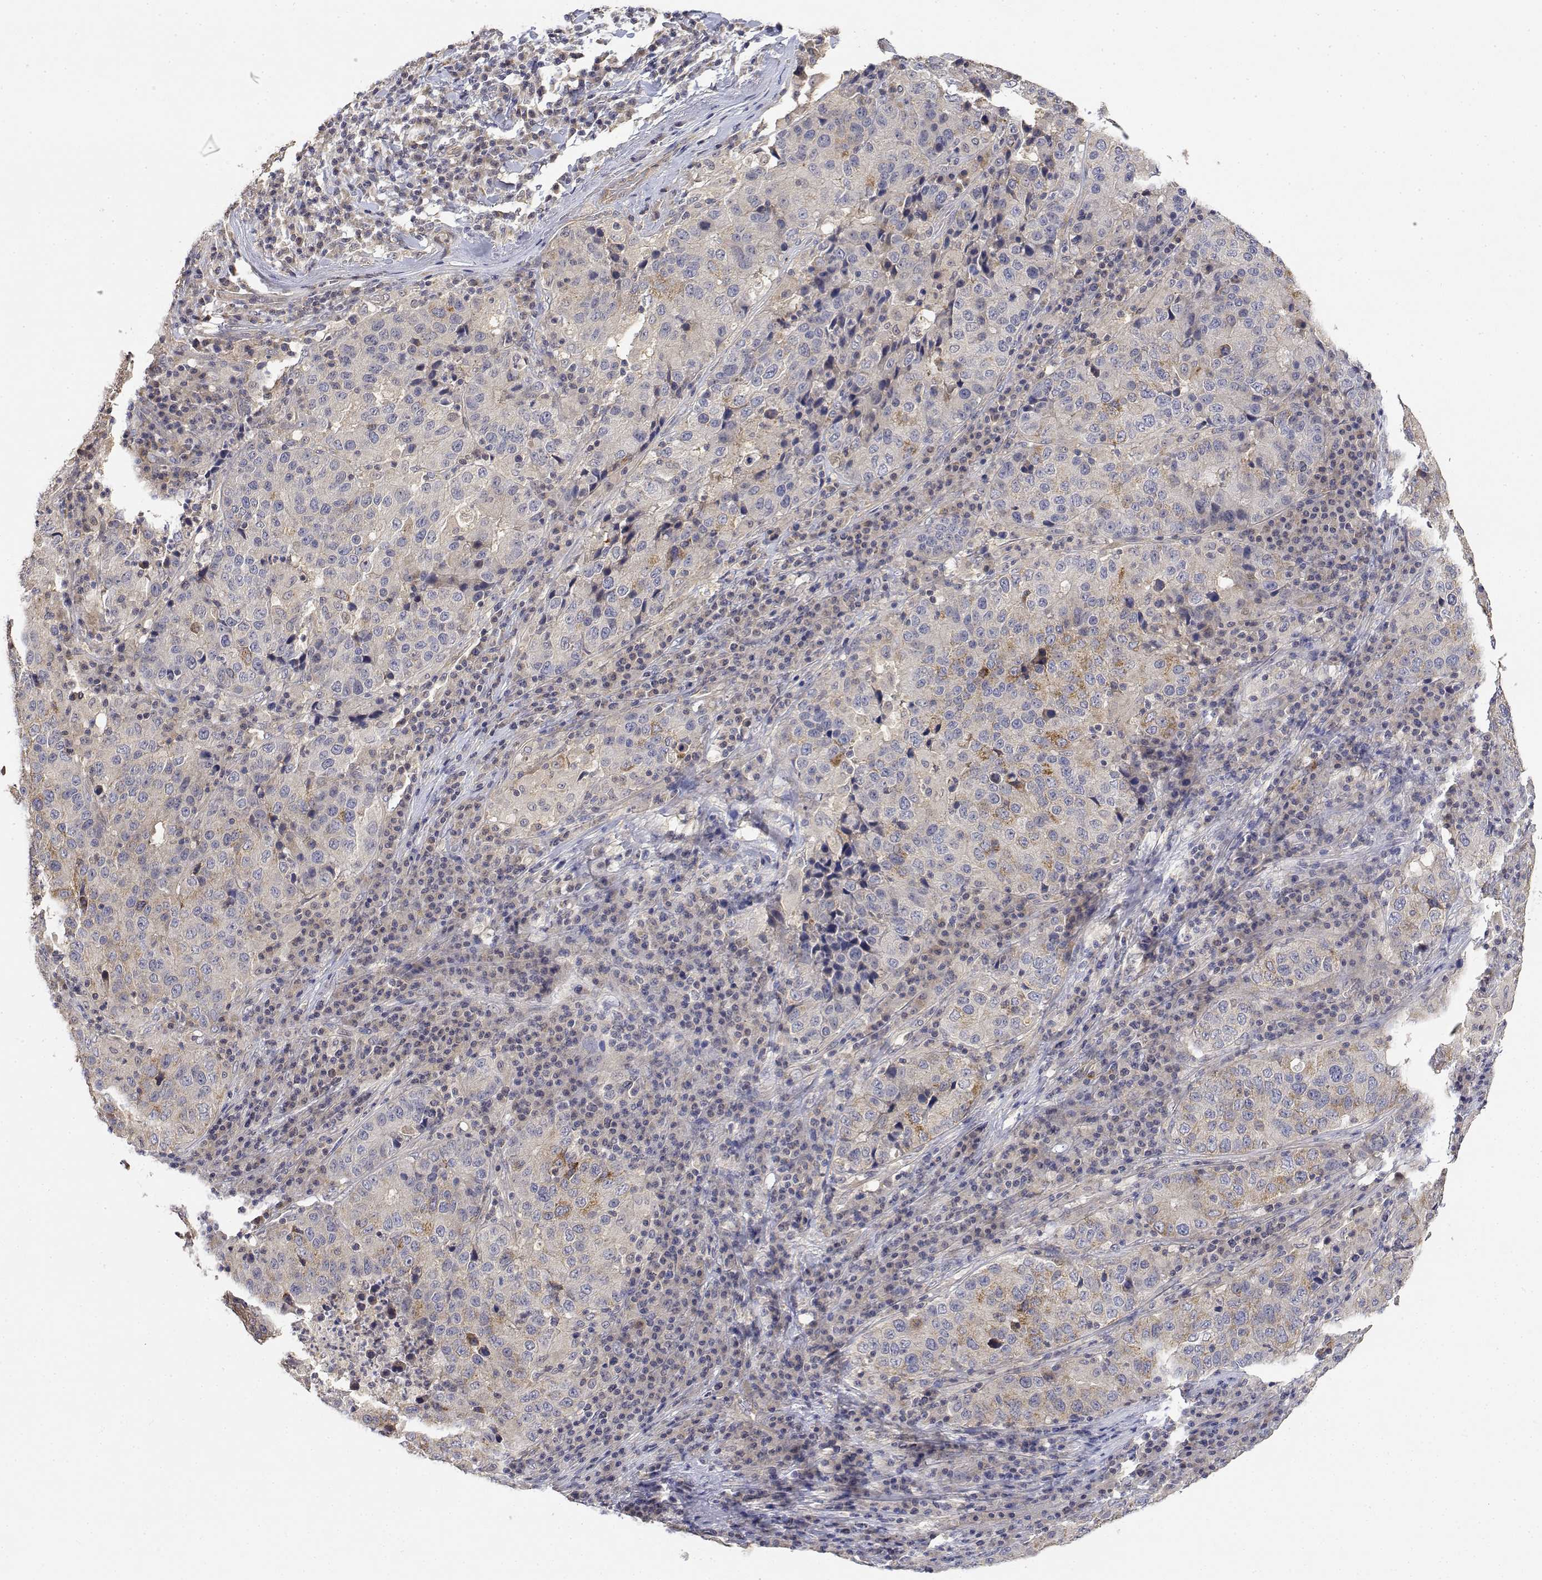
{"staining": {"intensity": "weak", "quantity": "<25%", "location": "cytoplasmic/membranous"}, "tissue": "stomach cancer", "cell_type": "Tumor cells", "image_type": "cancer", "snomed": [{"axis": "morphology", "description": "Adenocarcinoma, NOS"}, {"axis": "topography", "description": "Stomach"}], "caption": "Stomach cancer (adenocarcinoma) stained for a protein using immunohistochemistry shows no staining tumor cells.", "gene": "LONRF3", "patient": {"sex": "male", "age": 71}}